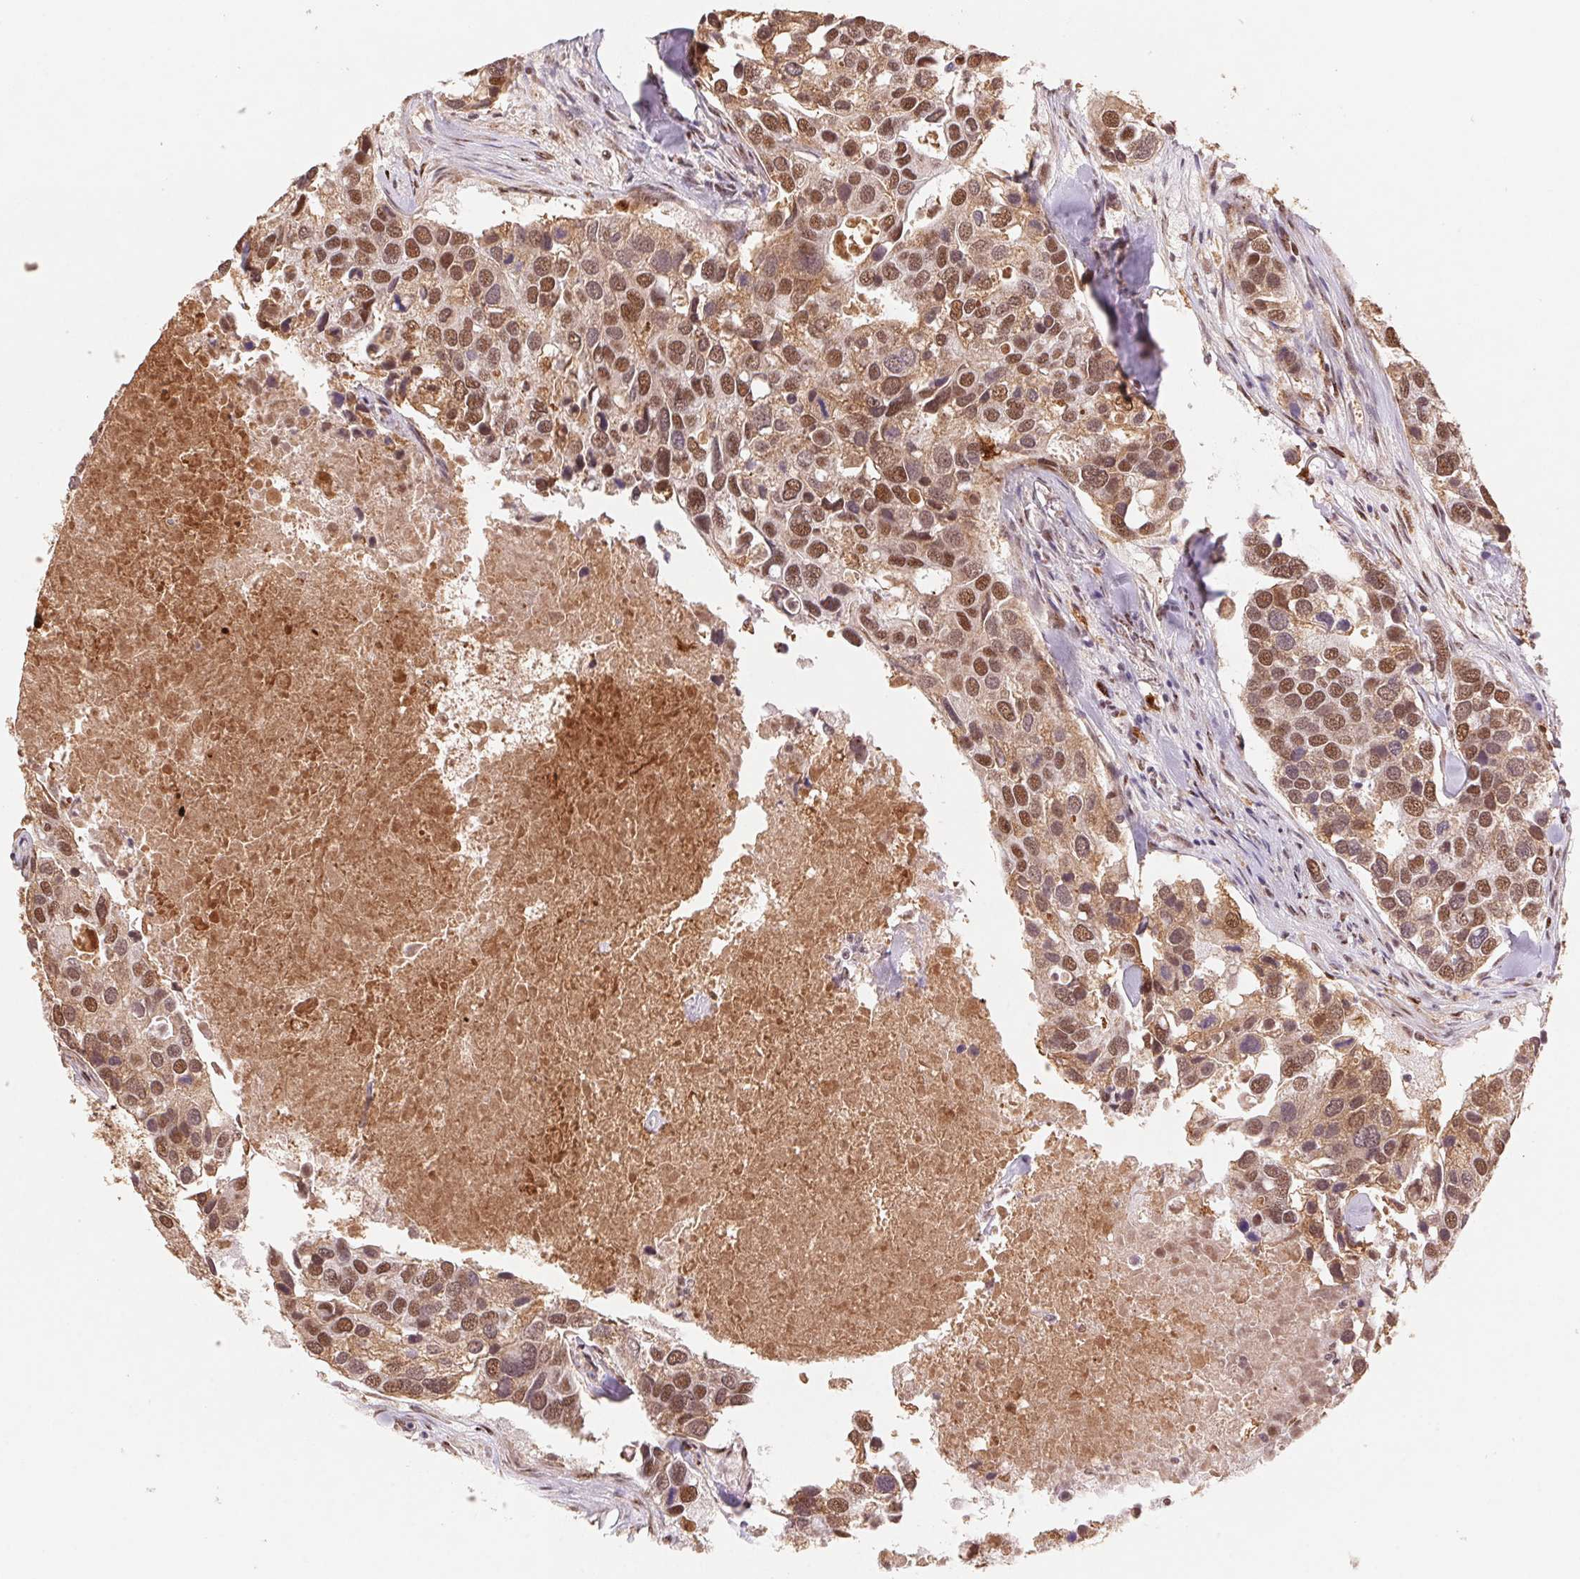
{"staining": {"intensity": "moderate", "quantity": ">75%", "location": "nuclear"}, "tissue": "breast cancer", "cell_type": "Tumor cells", "image_type": "cancer", "snomed": [{"axis": "morphology", "description": "Duct carcinoma"}, {"axis": "topography", "description": "Breast"}], "caption": "Protein expression by IHC exhibits moderate nuclear positivity in about >75% of tumor cells in breast cancer (infiltrating ductal carcinoma). The staining was performed using DAB, with brown indicating positive protein expression. Nuclei are stained blue with hematoxylin.", "gene": "SNRPG", "patient": {"sex": "female", "age": 83}}